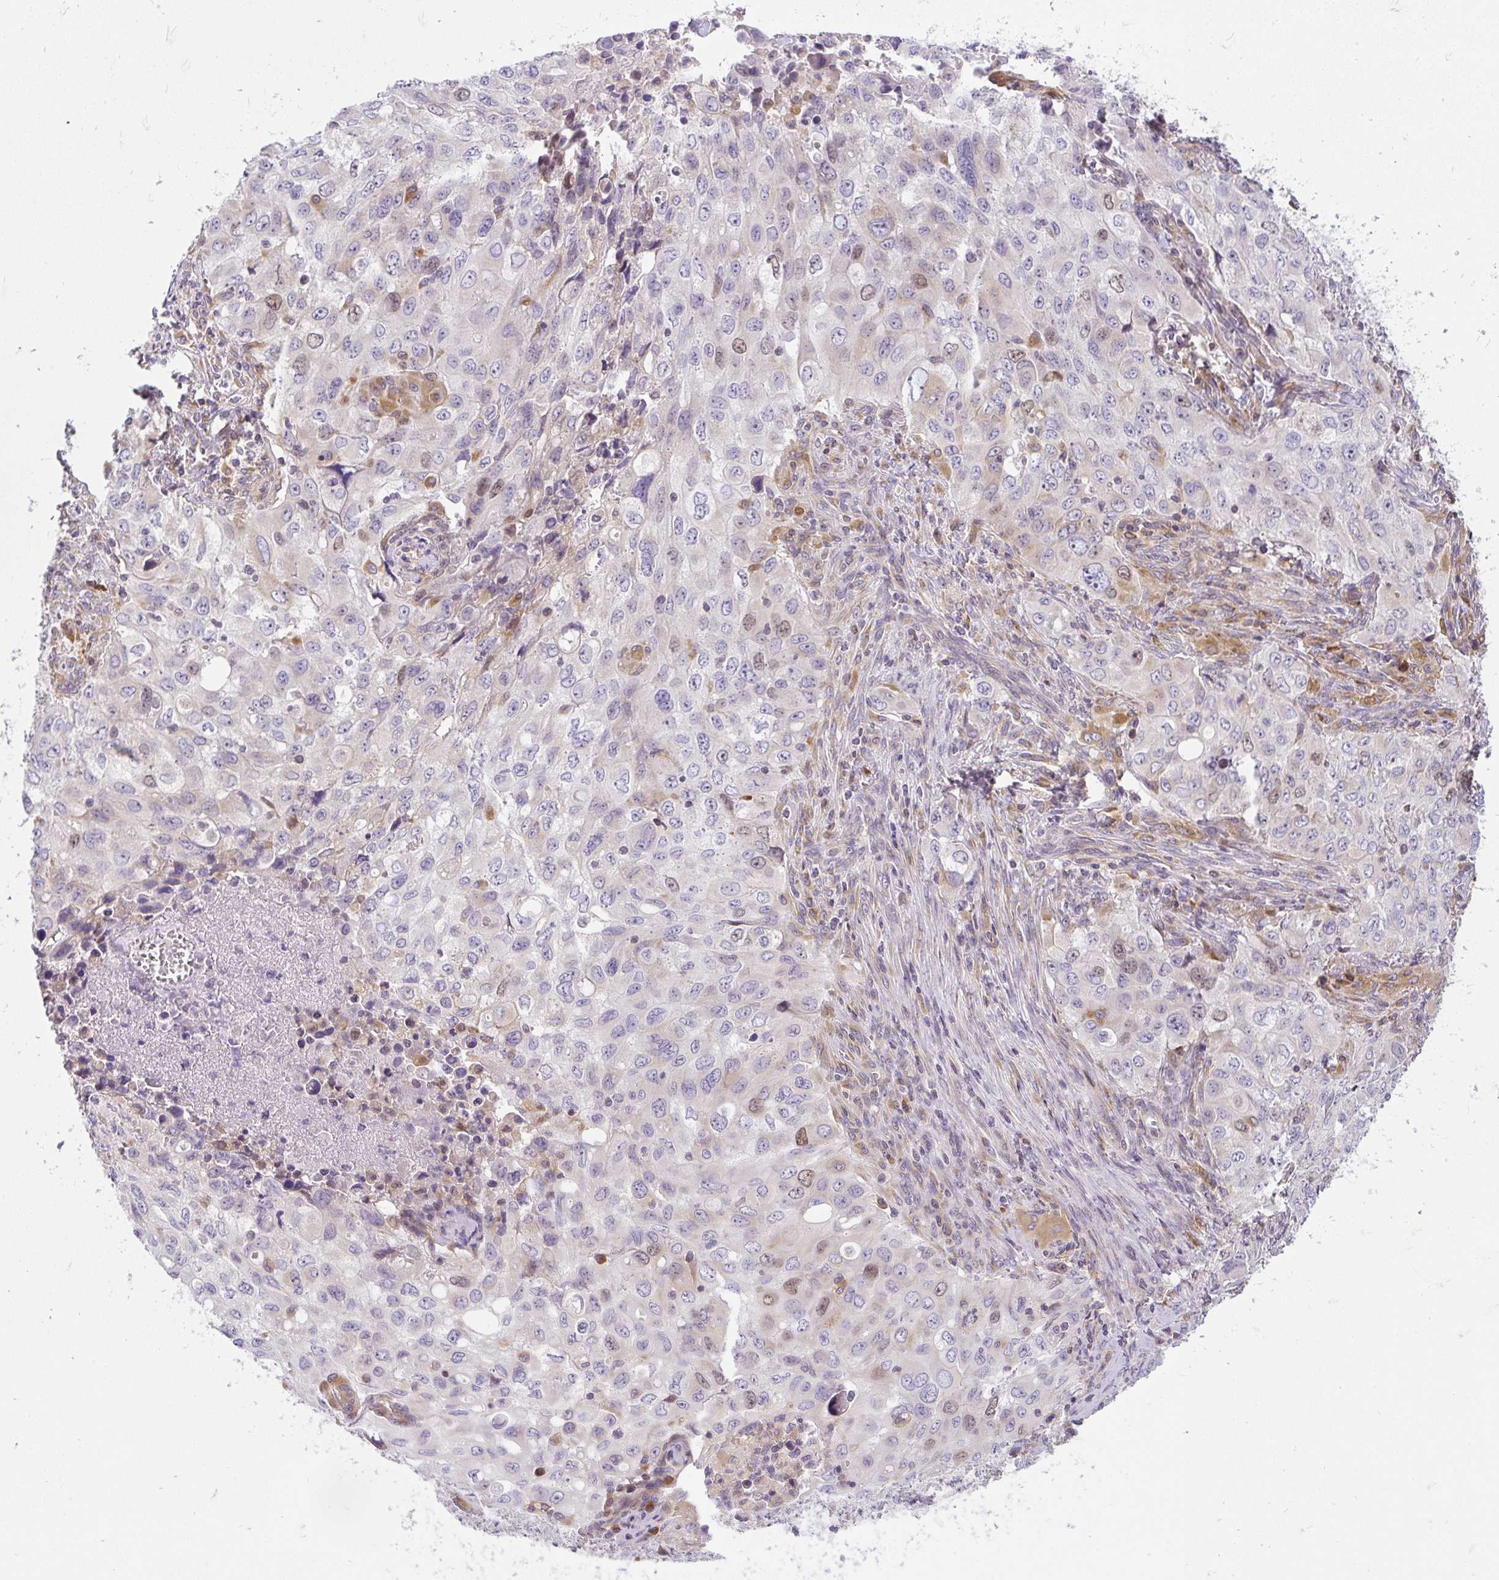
{"staining": {"intensity": "moderate", "quantity": "<25%", "location": "nuclear"}, "tissue": "lung cancer", "cell_type": "Tumor cells", "image_type": "cancer", "snomed": [{"axis": "morphology", "description": "Adenocarcinoma, NOS"}, {"axis": "morphology", "description": "Adenocarcinoma, metastatic, NOS"}, {"axis": "topography", "description": "Lymph node"}, {"axis": "topography", "description": "Lung"}], "caption": "Lung cancer stained with IHC reveals moderate nuclear expression in about <25% of tumor cells. (DAB IHC with brightfield microscopy, high magnification).", "gene": "CYP20A1", "patient": {"sex": "female", "age": 42}}